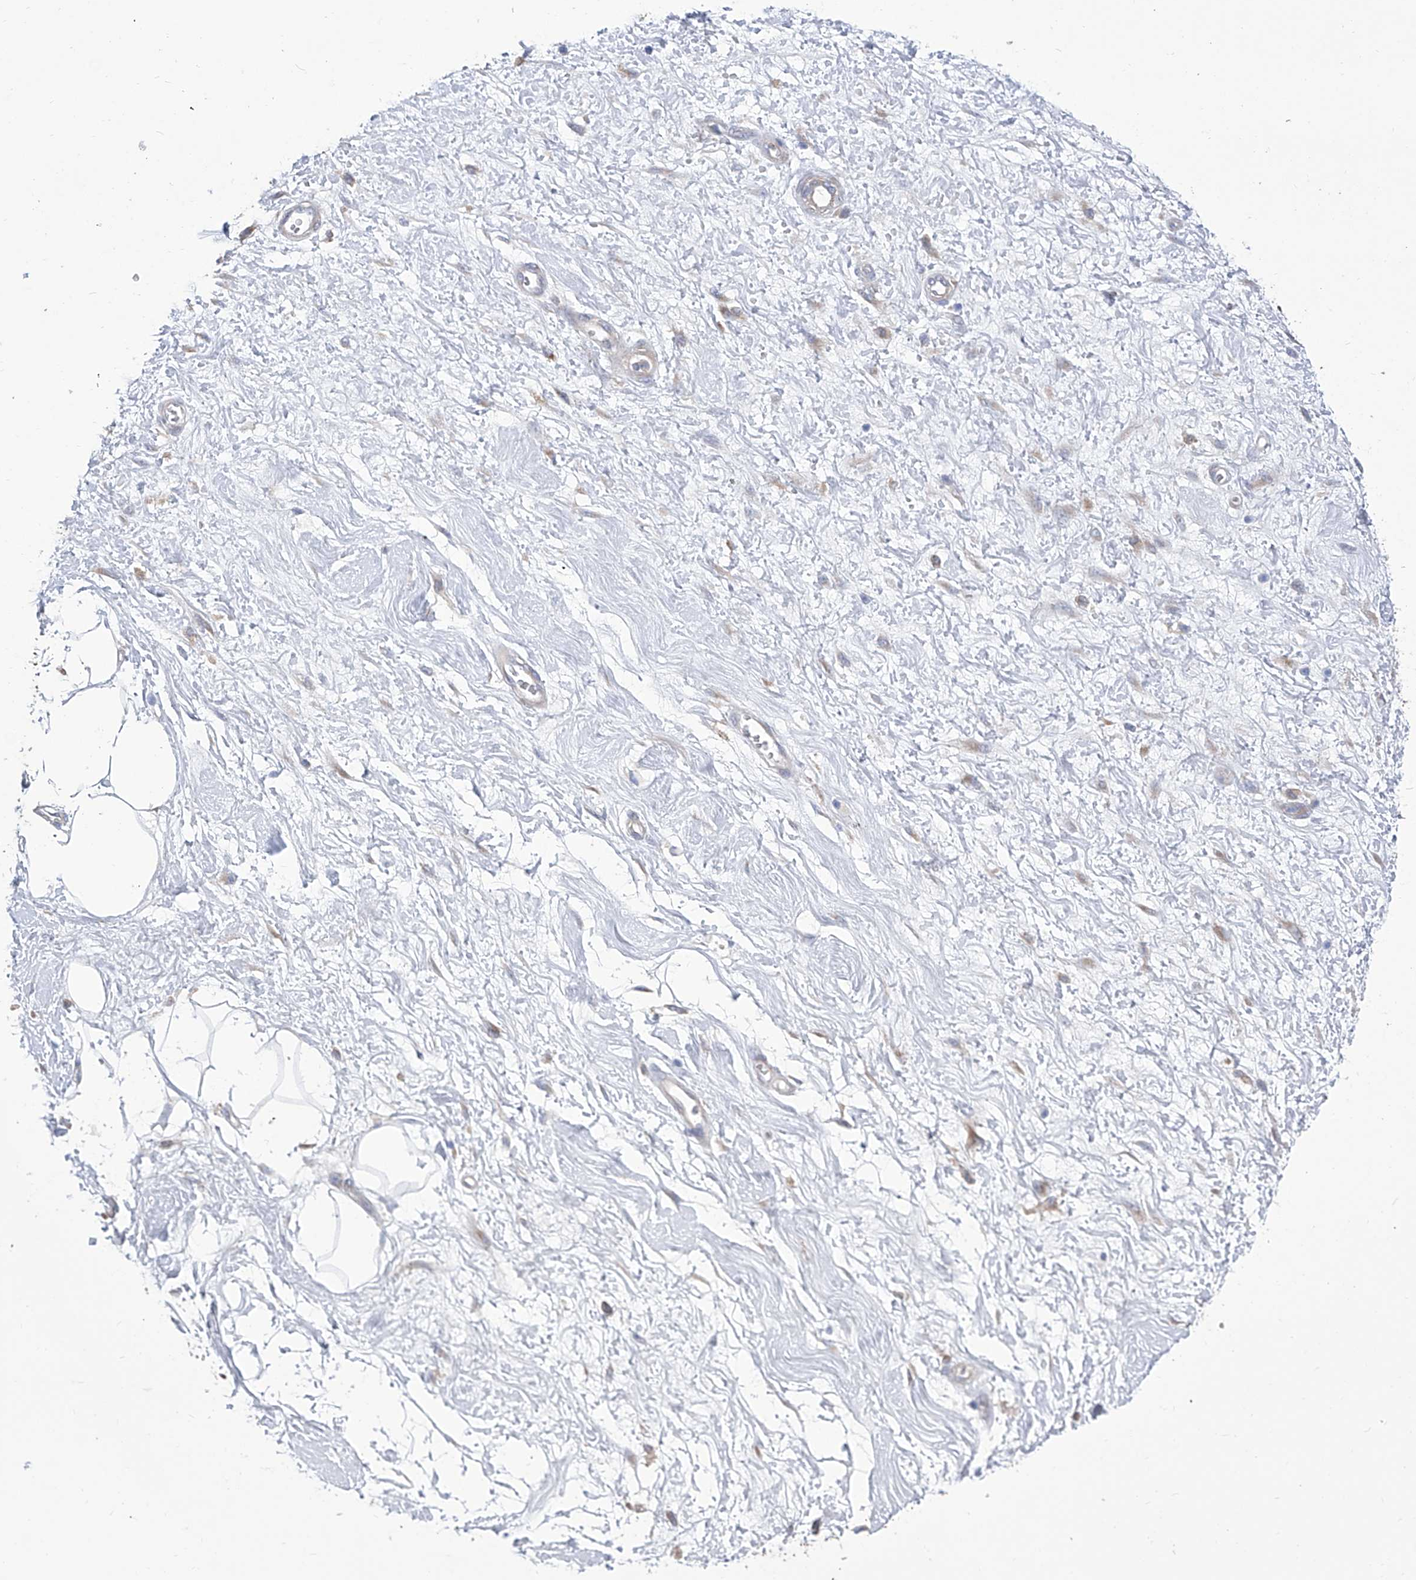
{"staining": {"intensity": "negative", "quantity": "none", "location": "none"}, "tissue": "adipose tissue", "cell_type": "Adipocytes", "image_type": "normal", "snomed": [{"axis": "morphology", "description": "Normal tissue, NOS"}, {"axis": "morphology", "description": "Adenocarcinoma, NOS"}, {"axis": "topography", "description": "Pancreas"}, {"axis": "topography", "description": "Peripheral nerve tissue"}], "caption": "A high-resolution photomicrograph shows immunohistochemistry staining of normal adipose tissue, which shows no significant positivity in adipocytes.", "gene": "SMS", "patient": {"sex": "male", "age": 59}}